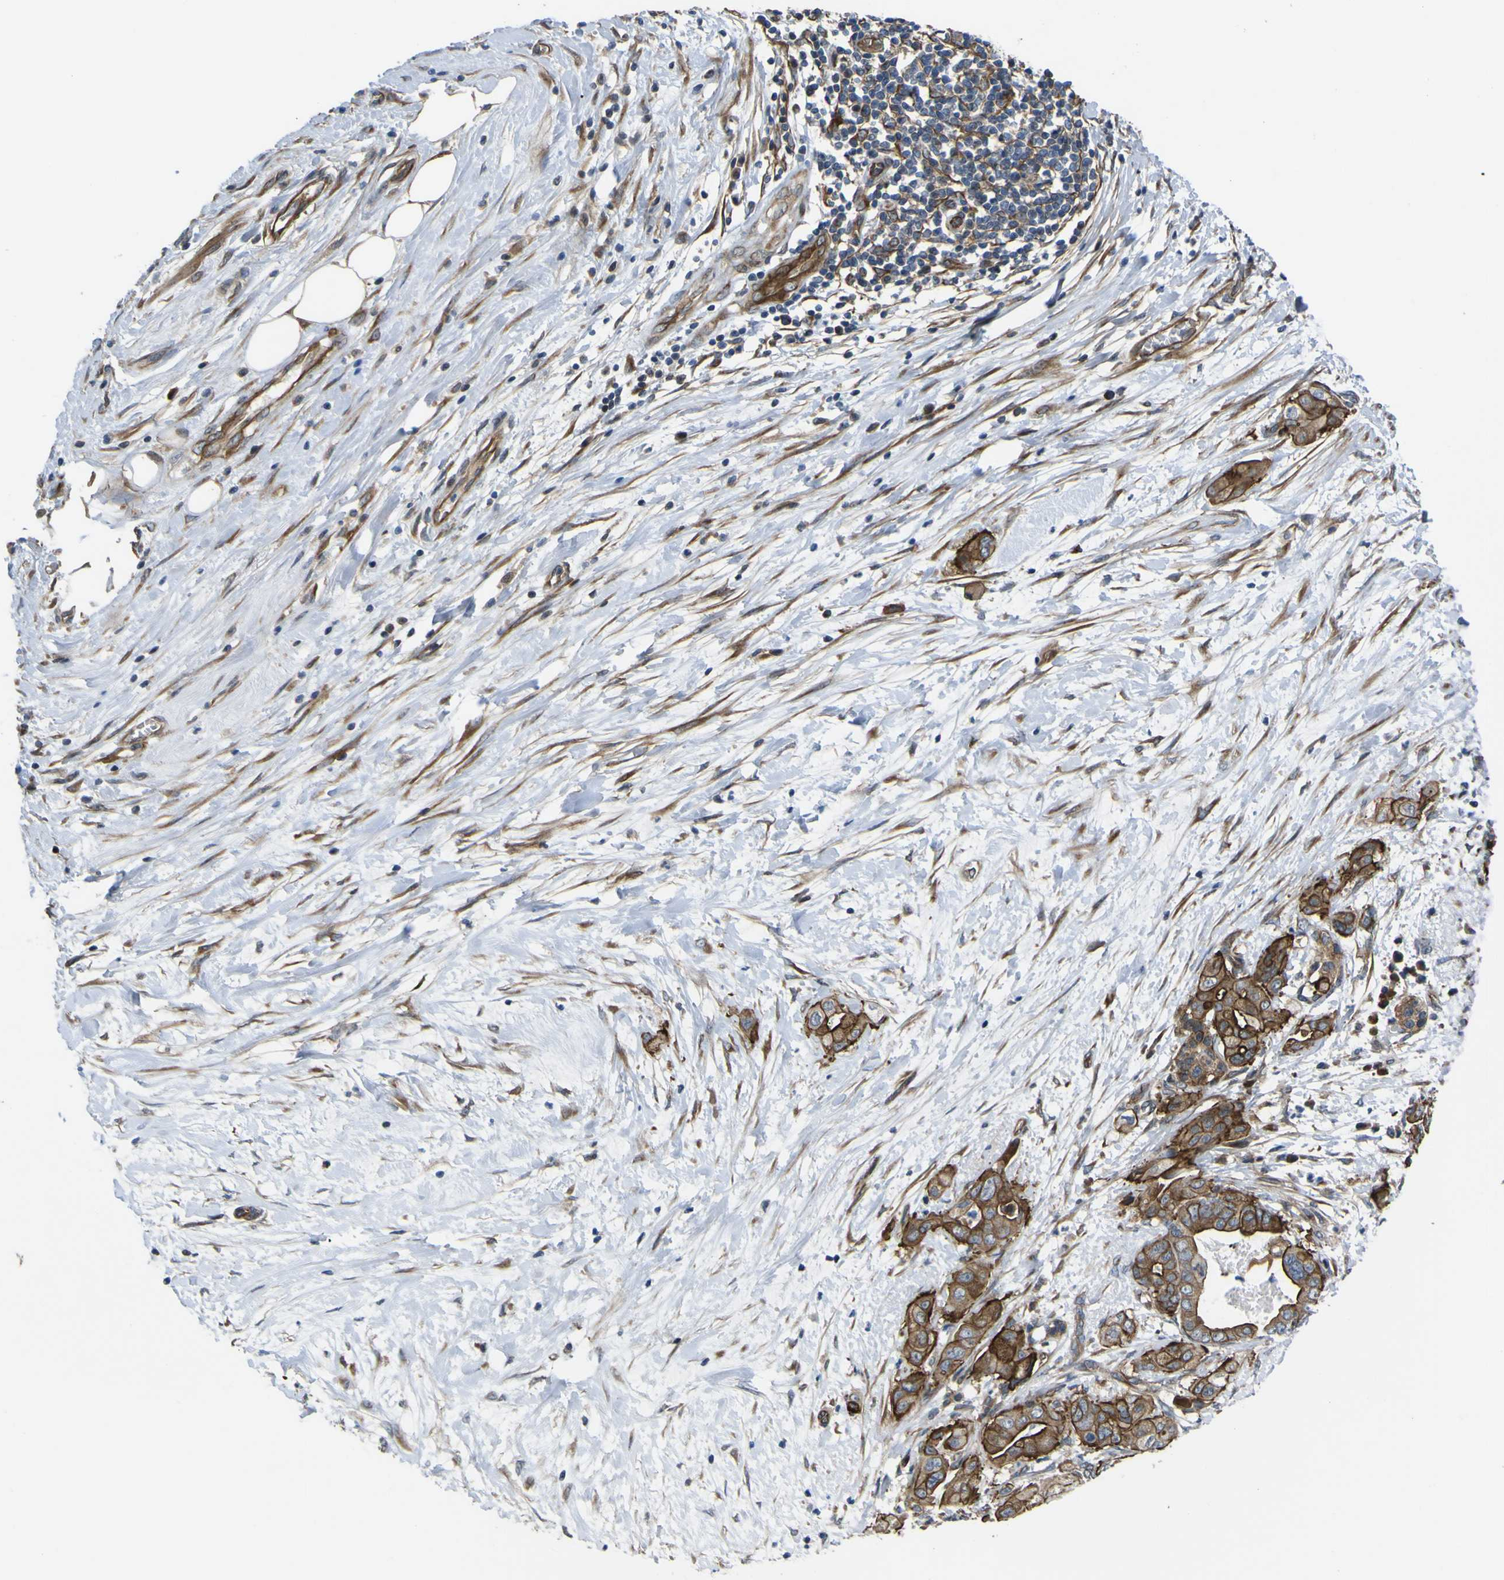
{"staining": {"intensity": "strong", "quantity": ">75%", "location": "cytoplasmic/membranous"}, "tissue": "pancreatic cancer", "cell_type": "Tumor cells", "image_type": "cancer", "snomed": [{"axis": "morphology", "description": "Adenocarcinoma, NOS"}, {"axis": "topography", "description": "Pancreas"}], "caption": "Immunohistochemistry (IHC) micrograph of neoplastic tissue: pancreatic adenocarcinoma stained using IHC exhibits high levels of strong protein expression localized specifically in the cytoplasmic/membranous of tumor cells, appearing as a cytoplasmic/membranous brown color.", "gene": "FBXO30", "patient": {"sex": "female", "age": 75}}